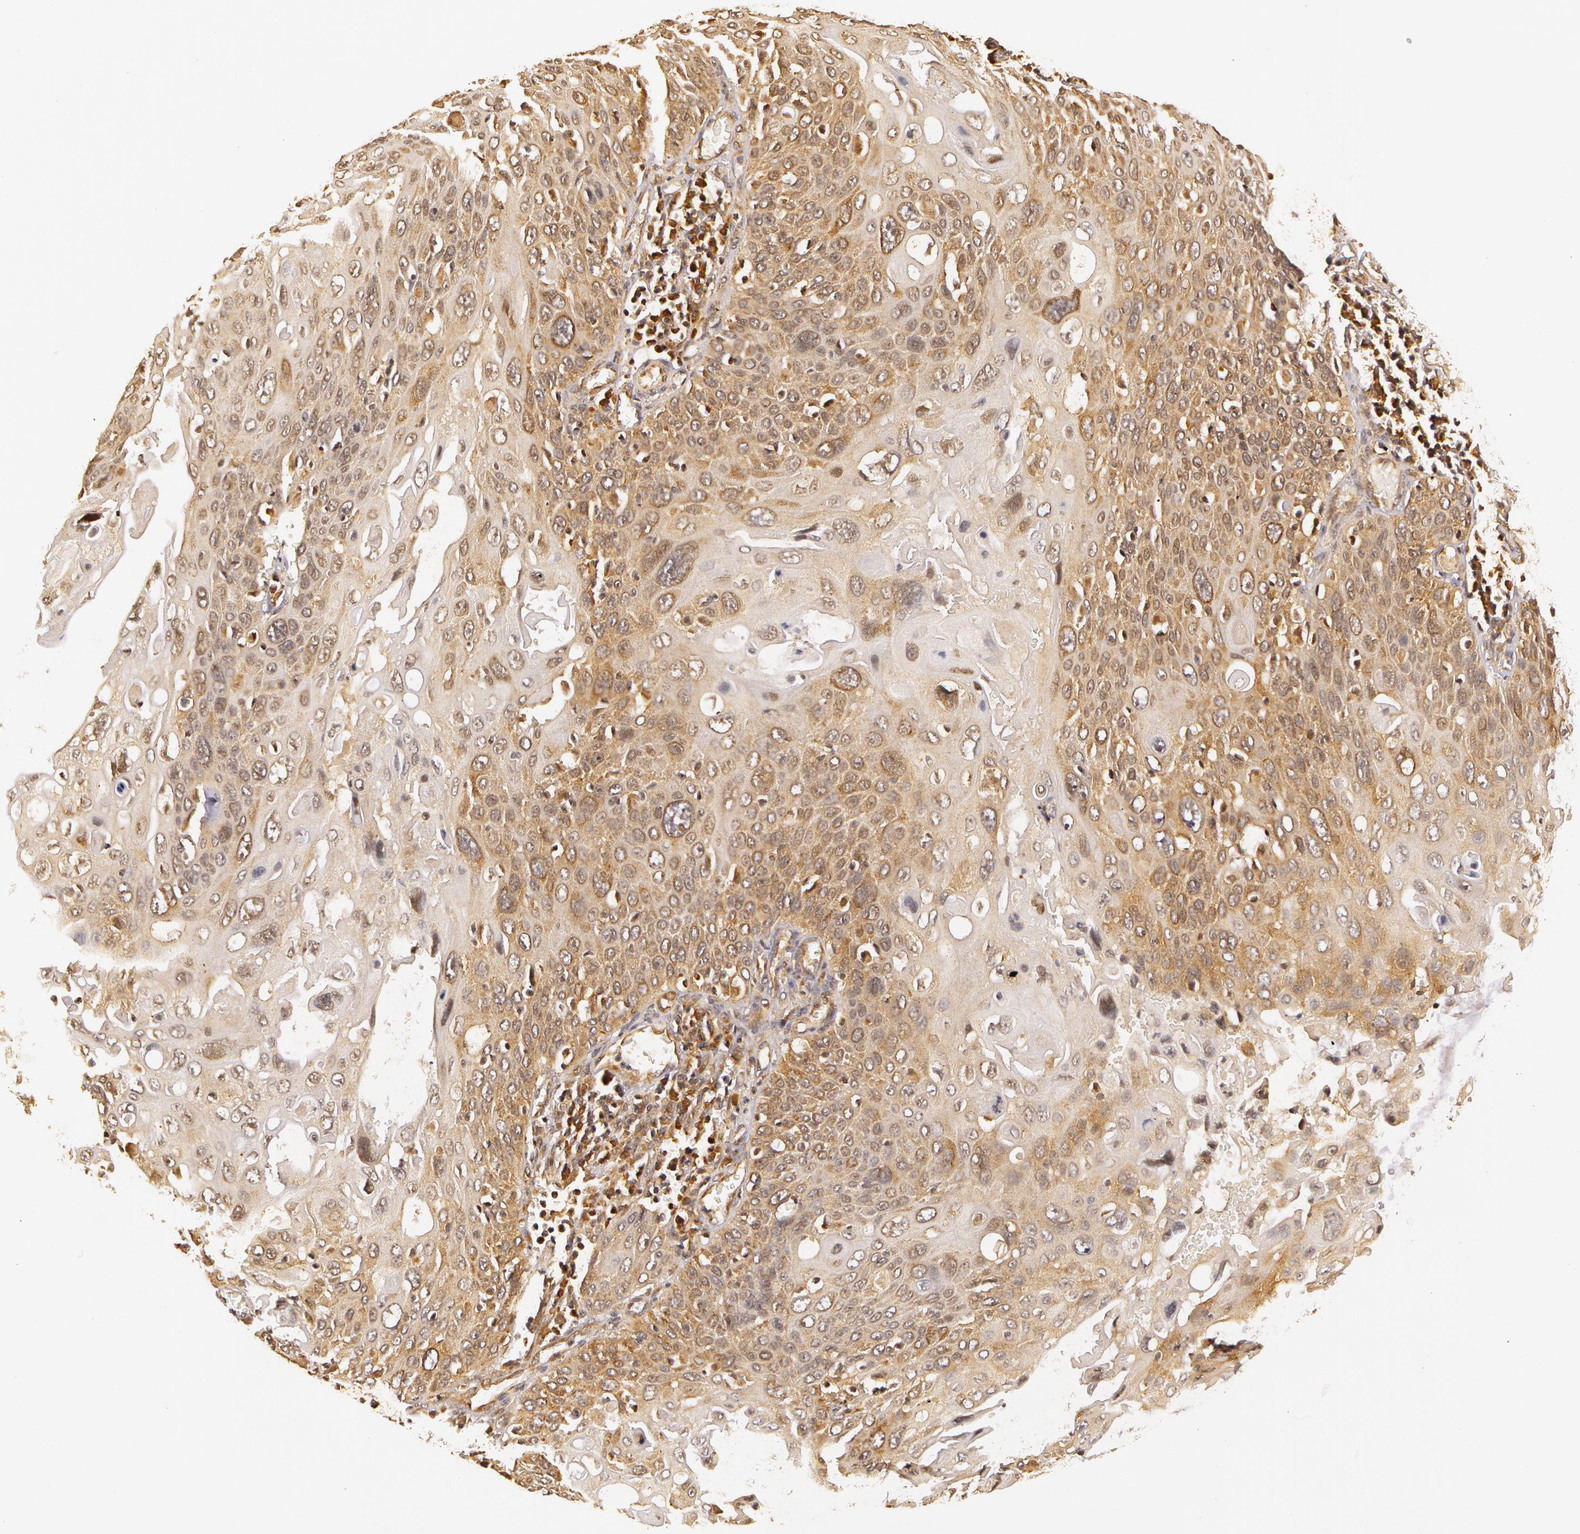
{"staining": {"intensity": "moderate", "quantity": ">75%", "location": "cytoplasmic/membranous"}, "tissue": "cervical cancer", "cell_type": "Tumor cells", "image_type": "cancer", "snomed": [{"axis": "morphology", "description": "Squamous cell carcinoma, NOS"}, {"axis": "topography", "description": "Cervix"}], "caption": "Tumor cells reveal moderate cytoplasmic/membranous positivity in approximately >75% of cells in cervical cancer.", "gene": "ASCC2", "patient": {"sex": "female", "age": 54}}